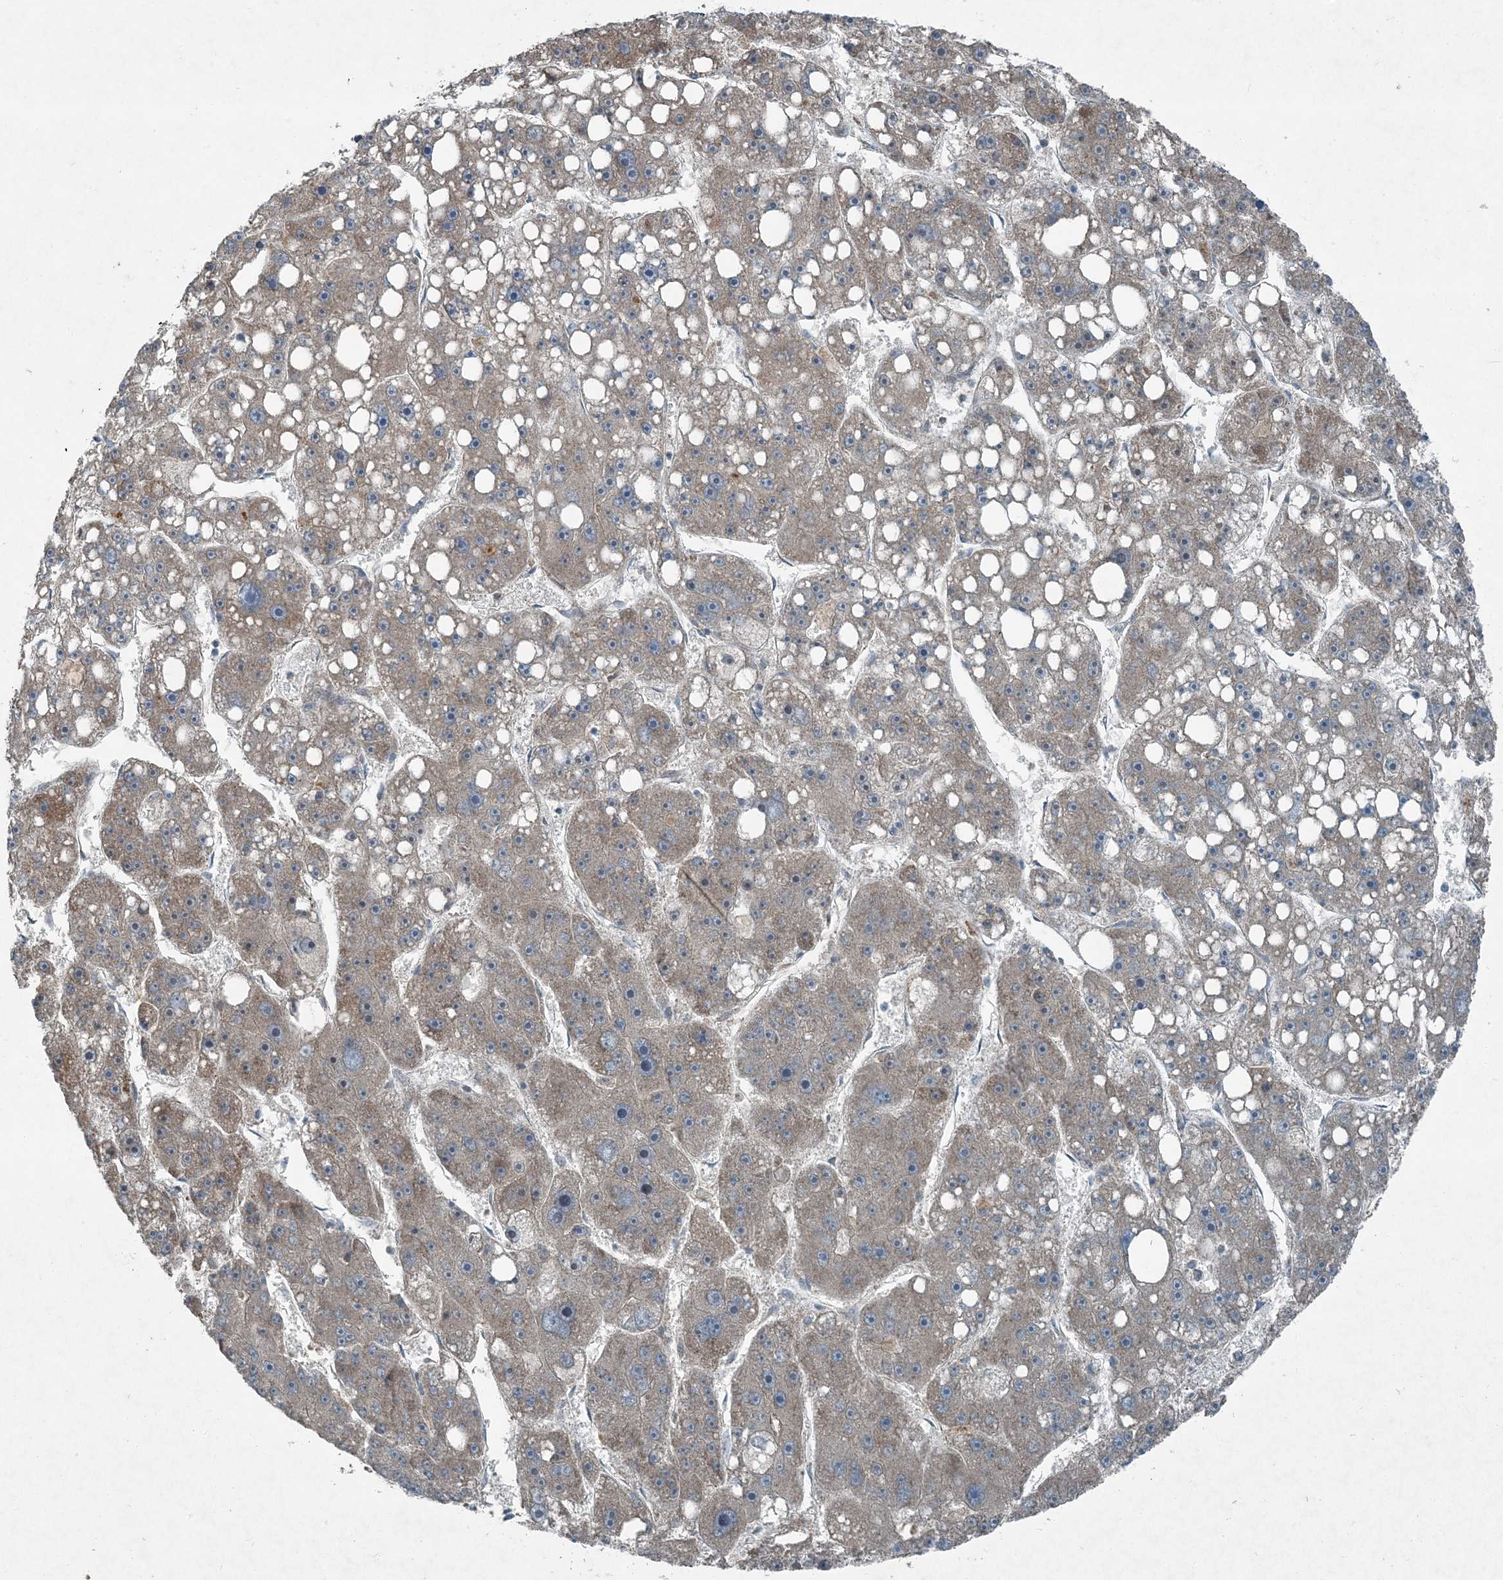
{"staining": {"intensity": "moderate", "quantity": "25%-75%", "location": "cytoplasmic/membranous"}, "tissue": "liver cancer", "cell_type": "Tumor cells", "image_type": "cancer", "snomed": [{"axis": "morphology", "description": "Carcinoma, Hepatocellular, NOS"}, {"axis": "topography", "description": "Liver"}], "caption": "Tumor cells display medium levels of moderate cytoplasmic/membranous positivity in about 25%-75% of cells in liver hepatocellular carcinoma.", "gene": "APOM", "patient": {"sex": "female", "age": 61}}